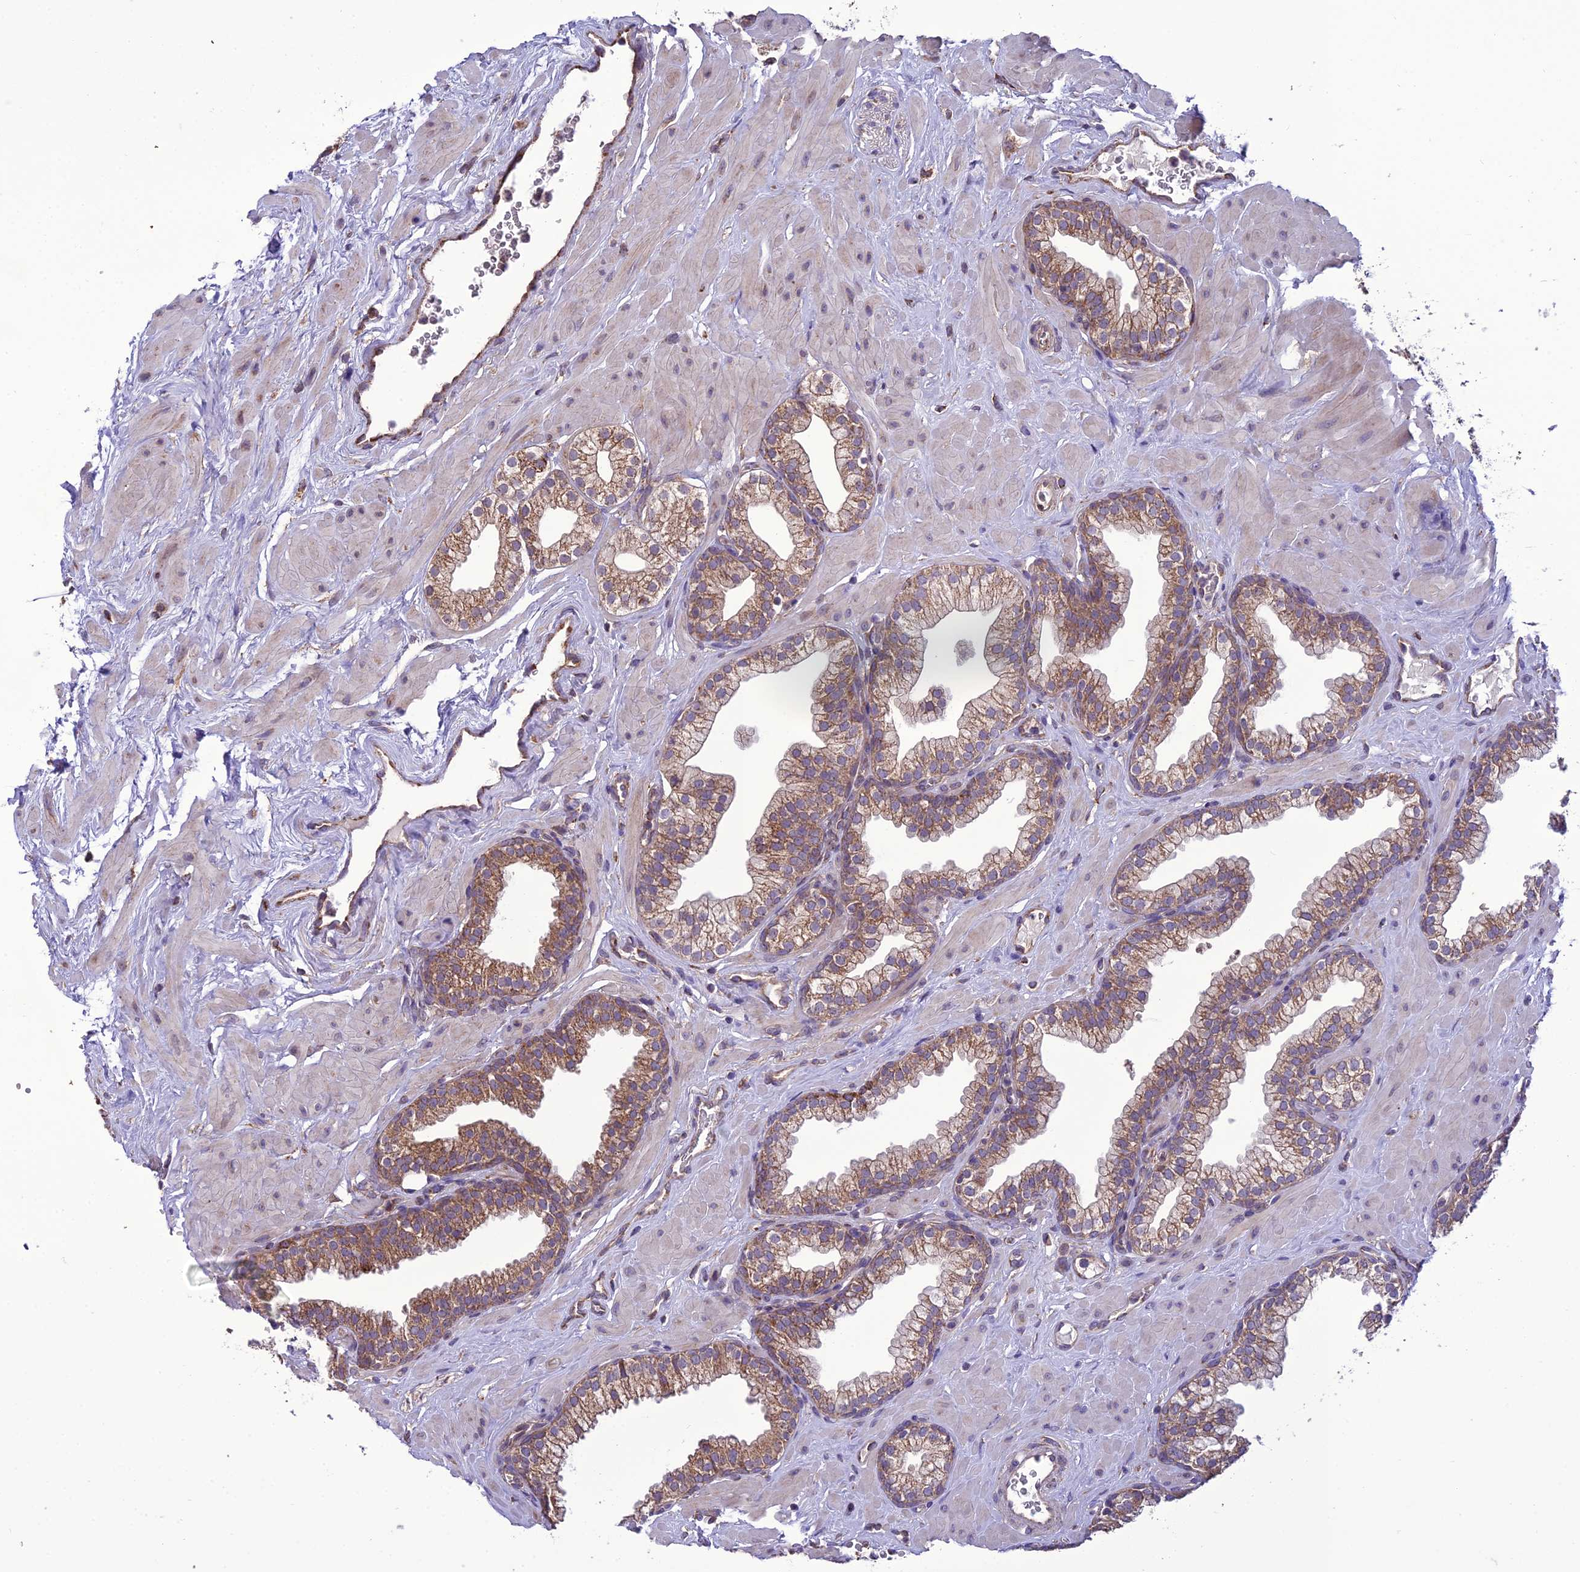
{"staining": {"intensity": "moderate", "quantity": ">75%", "location": "cytoplasmic/membranous"}, "tissue": "prostate", "cell_type": "Glandular cells", "image_type": "normal", "snomed": [{"axis": "morphology", "description": "Normal tissue, NOS"}, {"axis": "morphology", "description": "Urothelial carcinoma, Low grade"}, {"axis": "topography", "description": "Urinary bladder"}, {"axis": "topography", "description": "Prostate"}], "caption": "Immunohistochemistry (IHC) of normal prostate shows medium levels of moderate cytoplasmic/membranous expression in approximately >75% of glandular cells. (Stains: DAB (3,3'-diaminobenzidine) in brown, nuclei in blue, Microscopy: brightfield microscopy at high magnification).", "gene": "ENSG00000260272", "patient": {"sex": "male", "age": 60}}